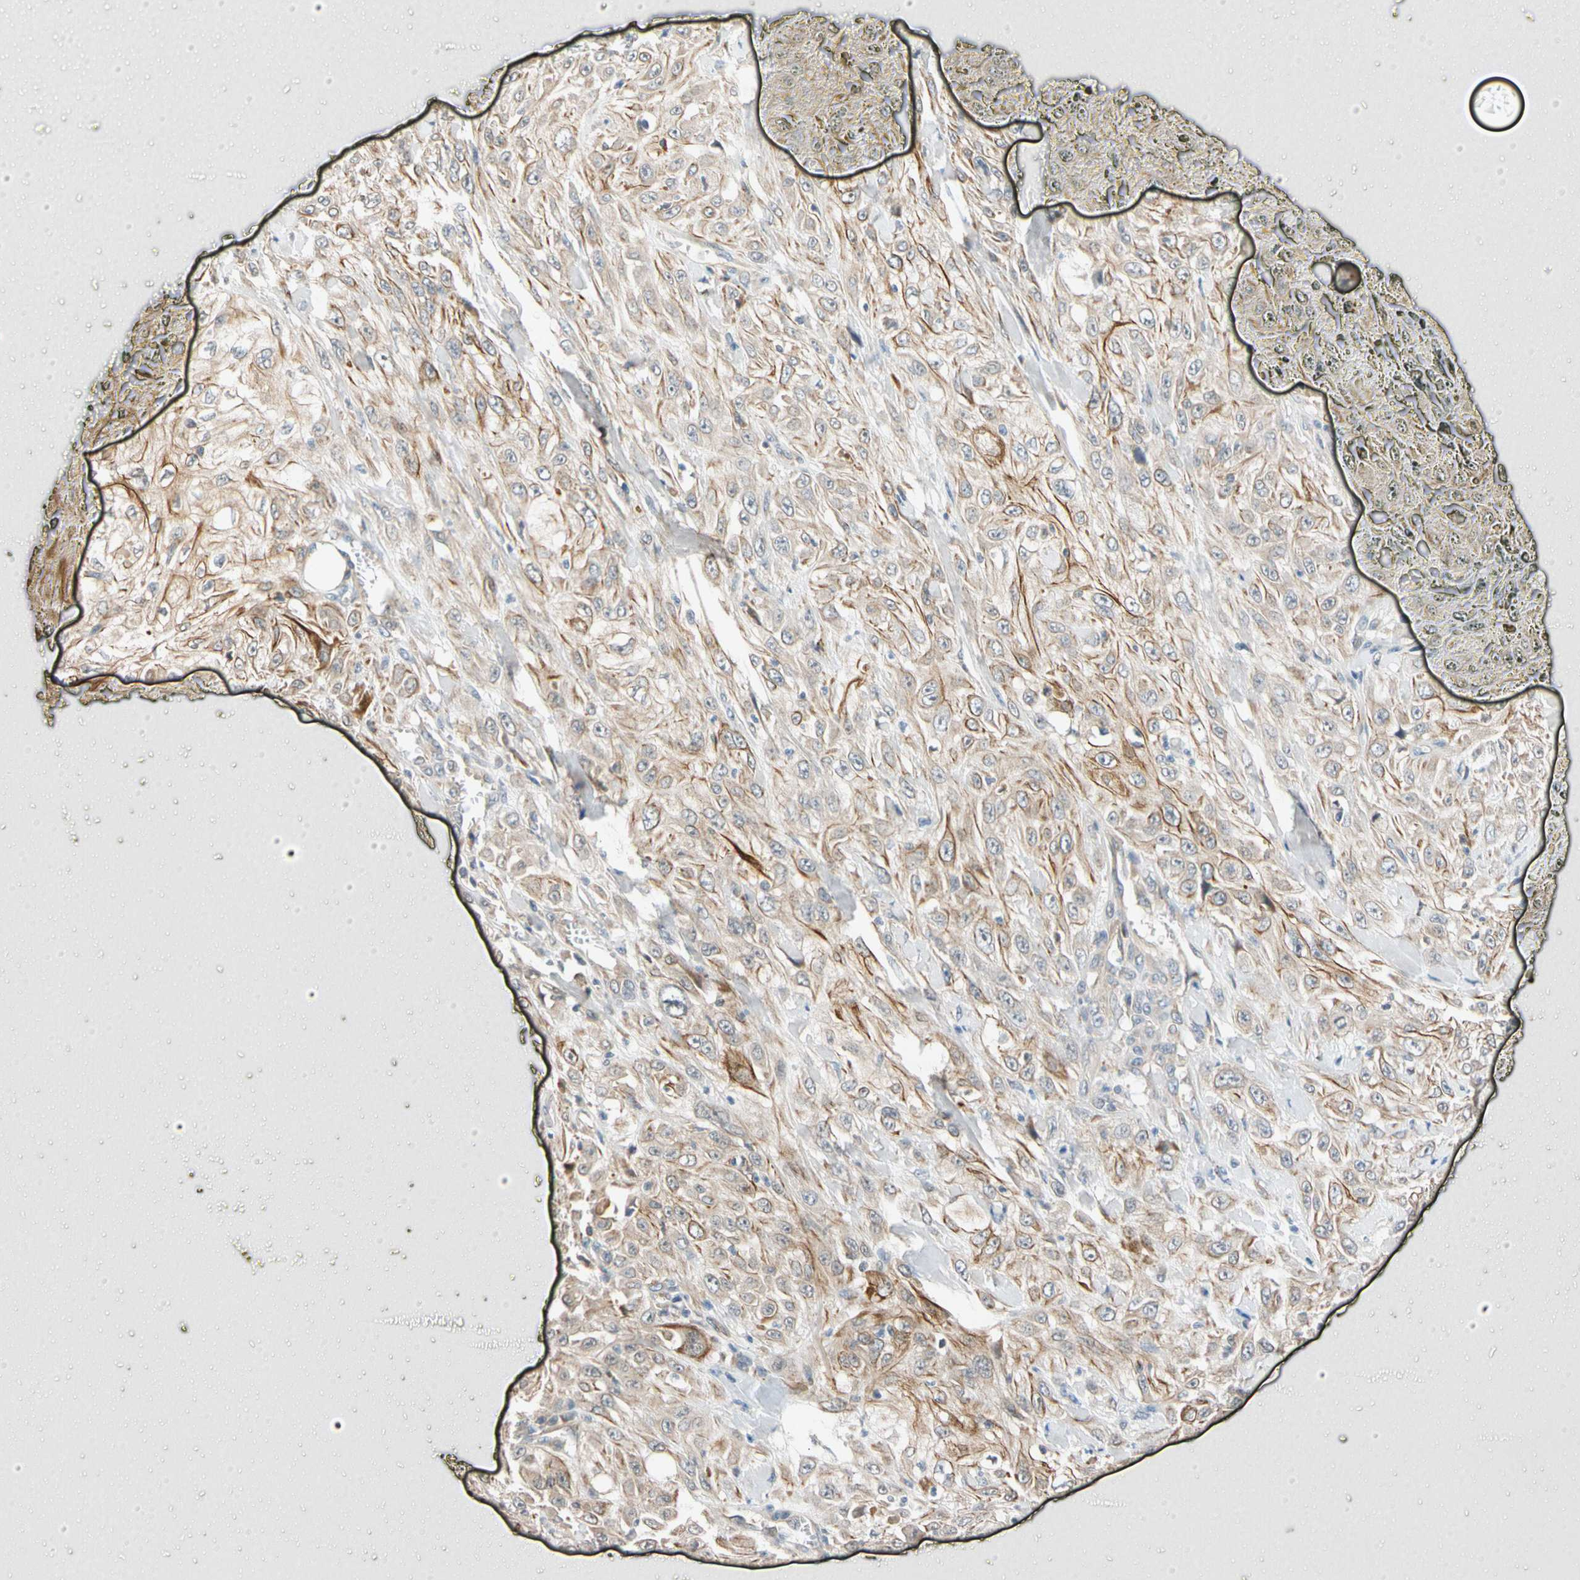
{"staining": {"intensity": "strong", "quantity": ">75%", "location": "cytoplasmic/membranous"}, "tissue": "skin cancer", "cell_type": "Tumor cells", "image_type": "cancer", "snomed": [{"axis": "morphology", "description": "Squamous cell carcinoma, NOS"}, {"axis": "morphology", "description": "Squamous cell carcinoma, metastatic, NOS"}, {"axis": "topography", "description": "Skin"}, {"axis": "topography", "description": "Lymph node"}], "caption": "Protein staining reveals strong cytoplasmic/membranous expression in about >75% of tumor cells in skin cancer (squamous cell carcinoma).", "gene": "CNST", "patient": {"sex": "male", "age": 75}}